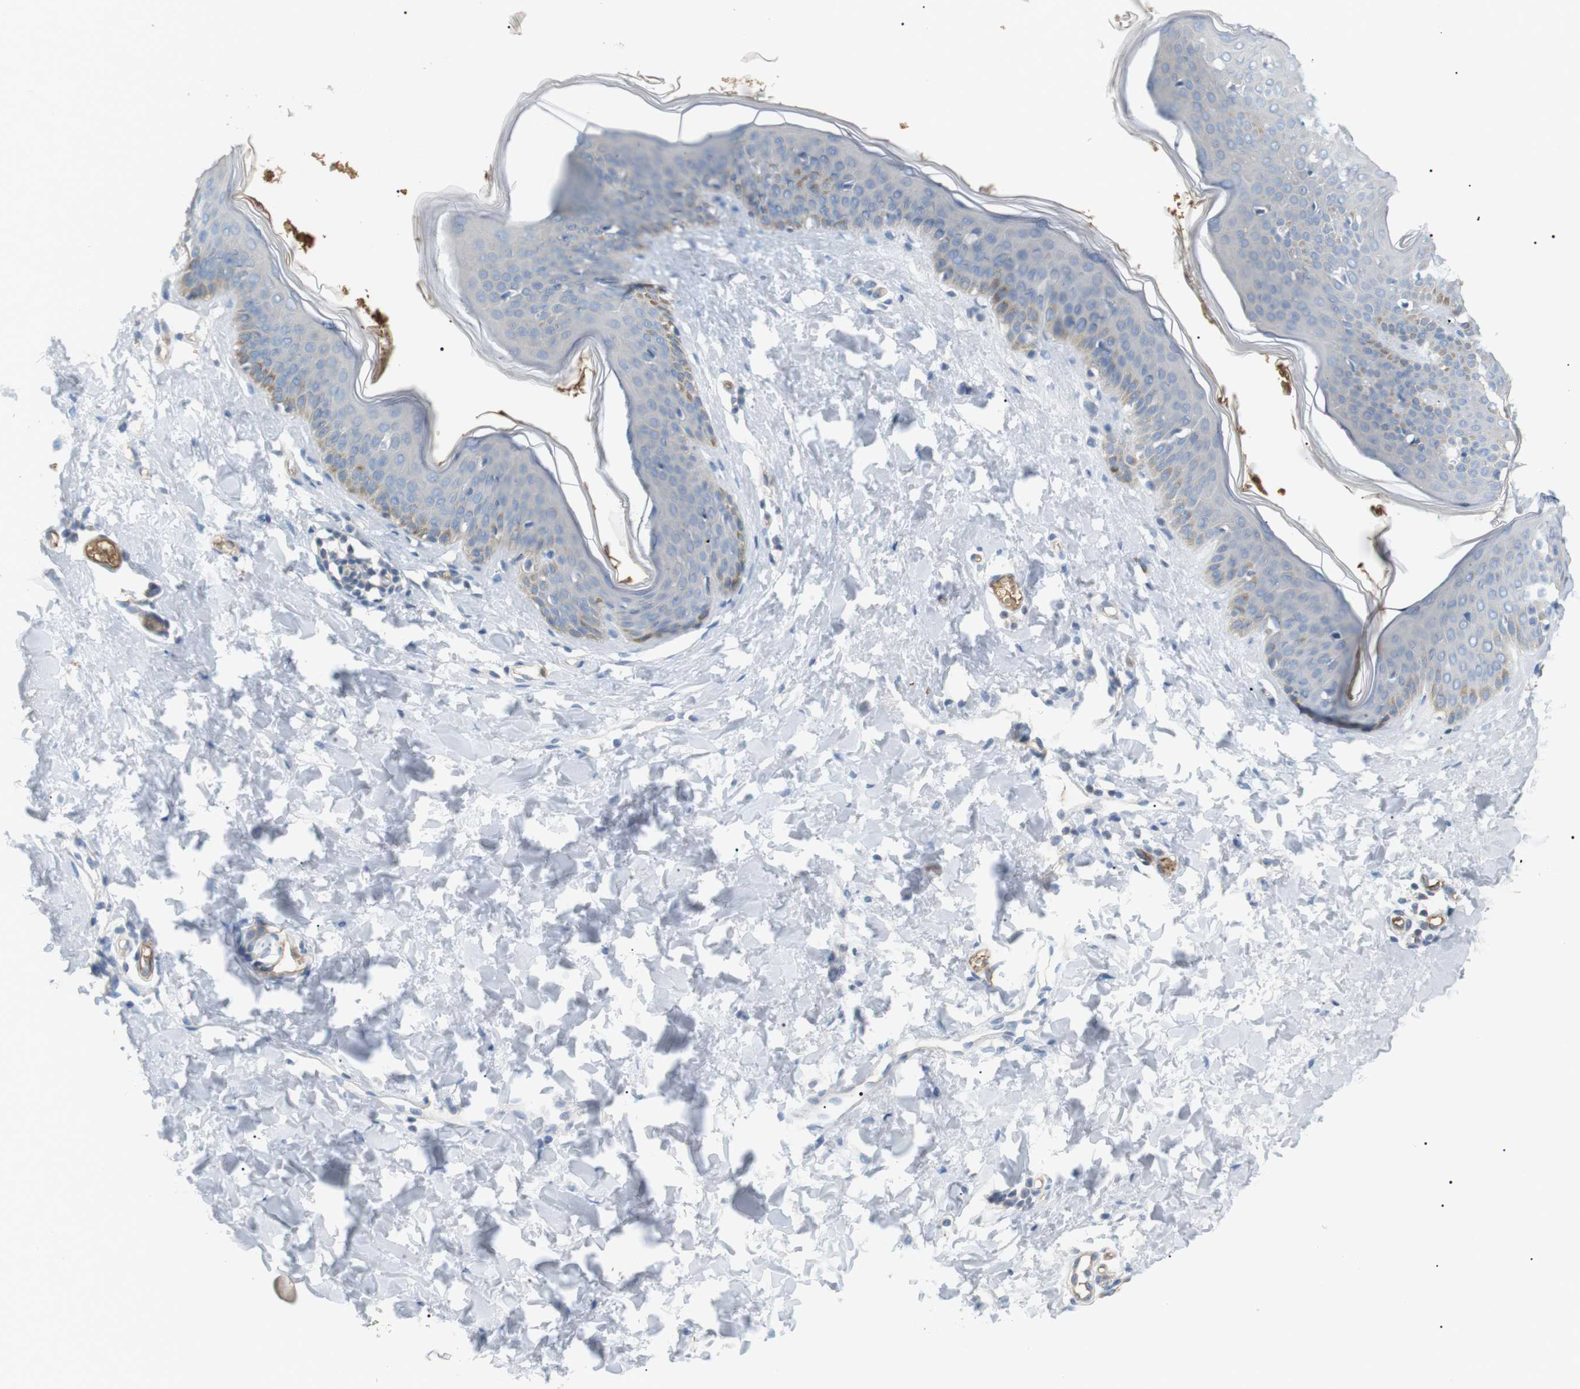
{"staining": {"intensity": "negative", "quantity": "none", "location": "none"}, "tissue": "skin", "cell_type": "Fibroblasts", "image_type": "normal", "snomed": [{"axis": "morphology", "description": "Normal tissue, NOS"}, {"axis": "topography", "description": "Skin"}], "caption": "Skin stained for a protein using immunohistochemistry (IHC) demonstrates no staining fibroblasts.", "gene": "ADCY10", "patient": {"sex": "female", "age": 17}}